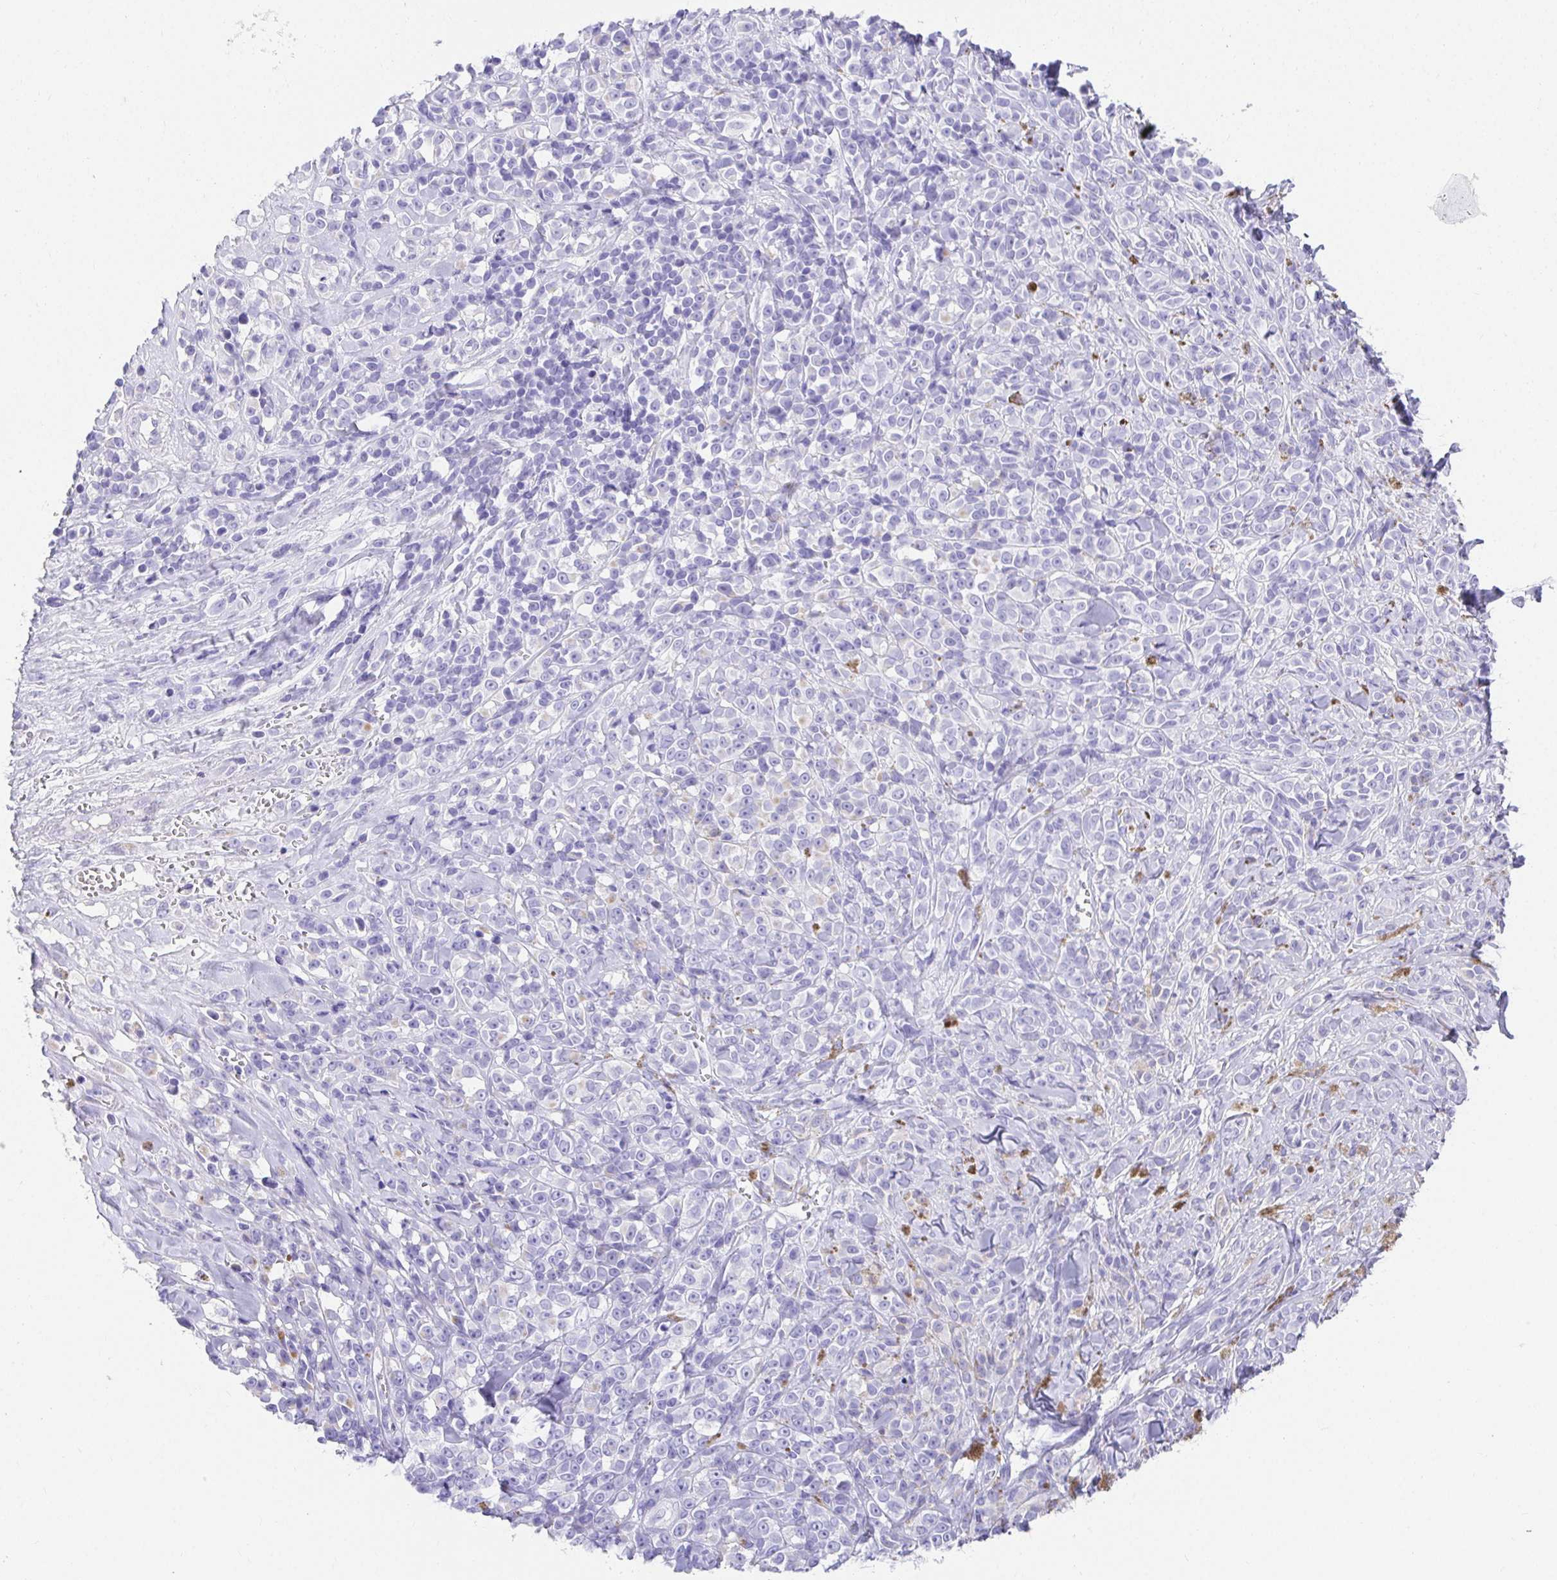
{"staining": {"intensity": "negative", "quantity": "none", "location": "none"}, "tissue": "melanoma", "cell_type": "Tumor cells", "image_type": "cancer", "snomed": [{"axis": "morphology", "description": "Malignant melanoma, NOS"}, {"axis": "topography", "description": "Skin"}], "caption": "The immunohistochemistry (IHC) image has no significant expression in tumor cells of melanoma tissue. (Stains: DAB immunohistochemistry with hematoxylin counter stain, Microscopy: brightfield microscopy at high magnification).", "gene": "CHAT", "patient": {"sex": "male", "age": 85}}